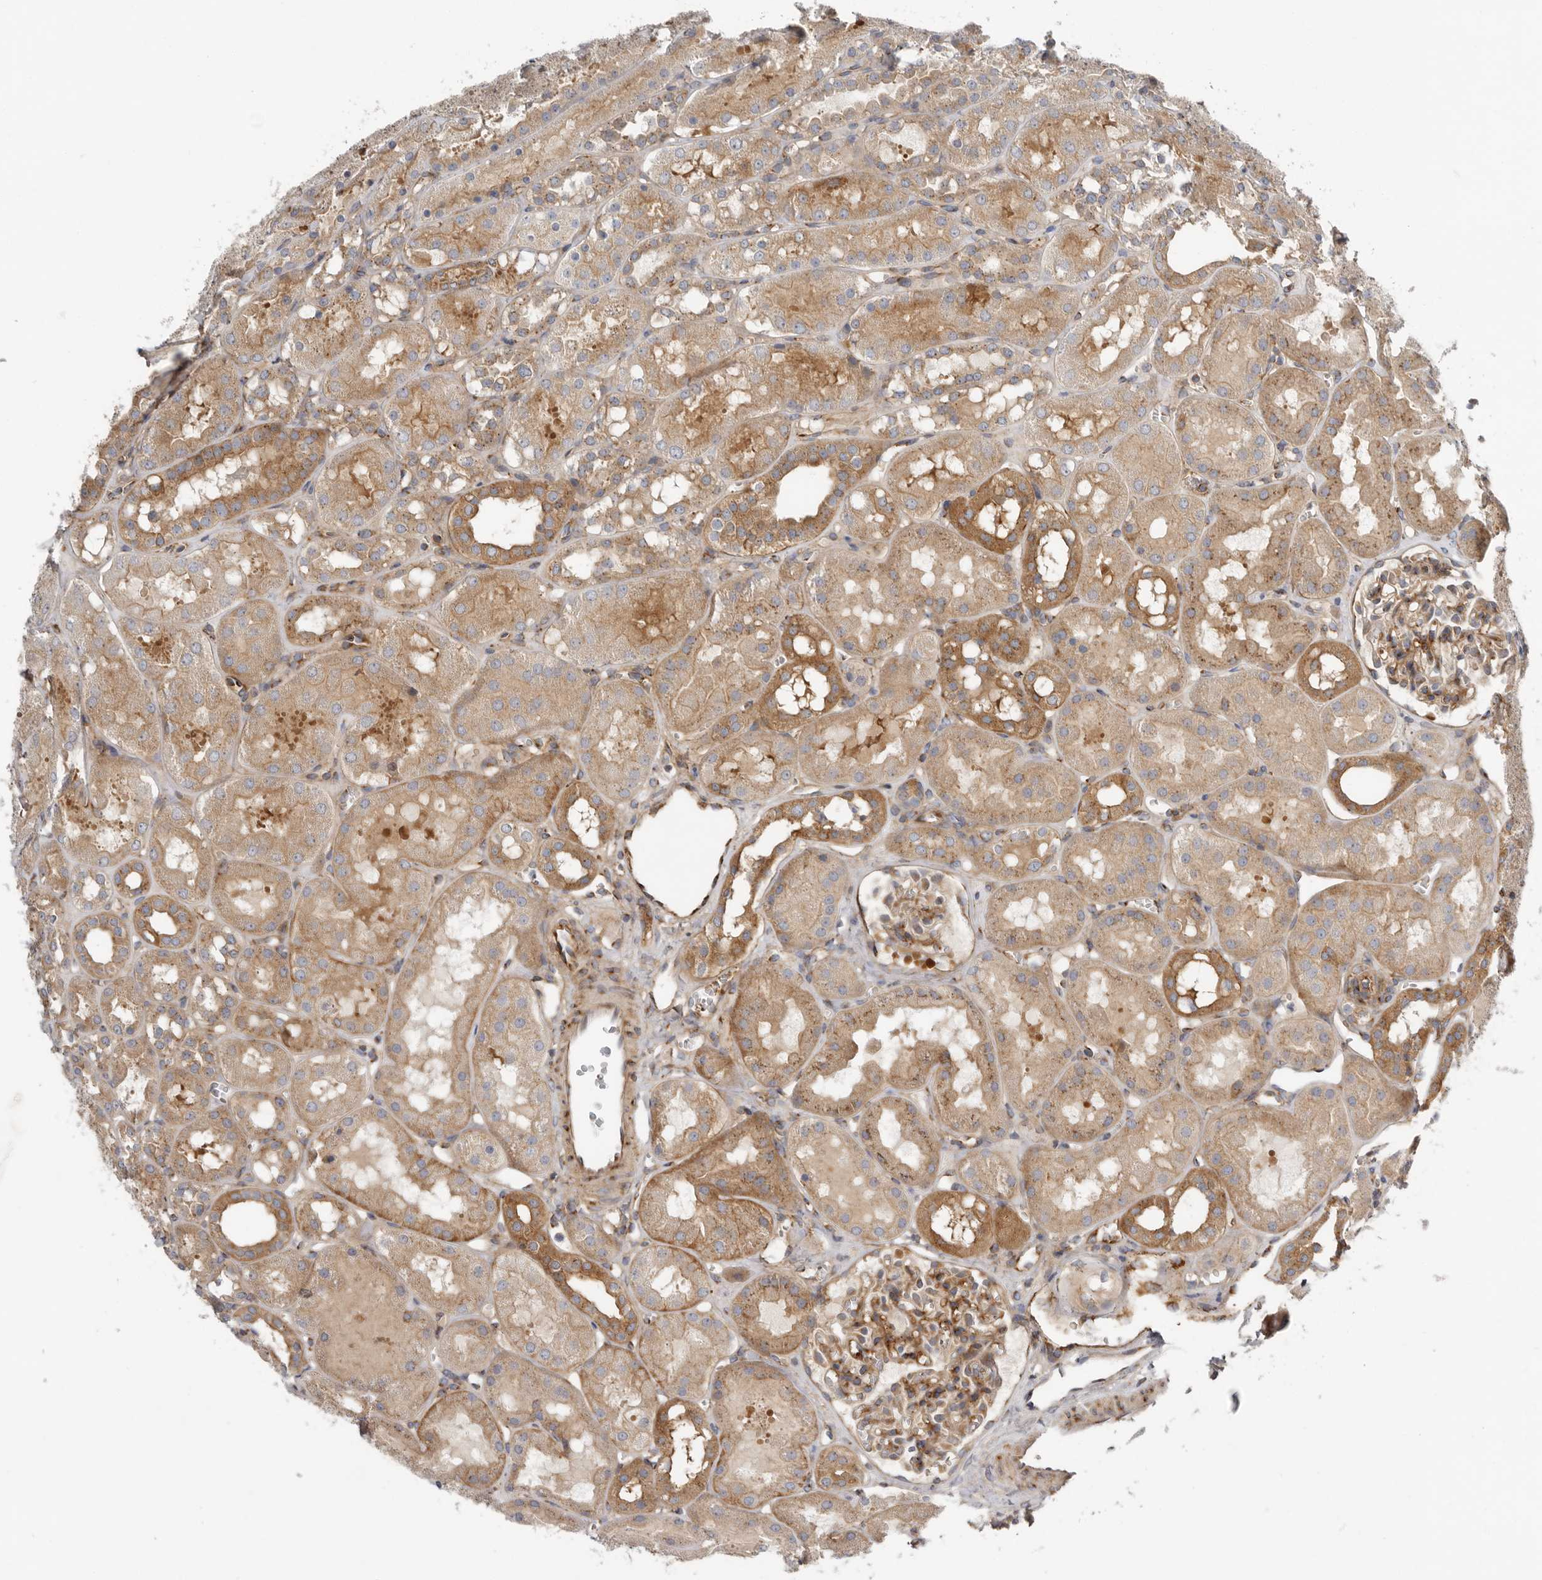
{"staining": {"intensity": "moderate", "quantity": ">75%", "location": "cytoplasmic/membranous"}, "tissue": "kidney", "cell_type": "Cells in glomeruli", "image_type": "normal", "snomed": [{"axis": "morphology", "description": "Normal tissue, NOS"}, {"axis": "topography", "description": "Kidney"}], "caption": "The histopathology image exhibits staining of benign kidney, revealing moderate cytoplasmic/membranous protein staining (brown color) within cells in glomeruli.", "gene": "LUZP1", "patient": {"sex": "male", "age": 16}}